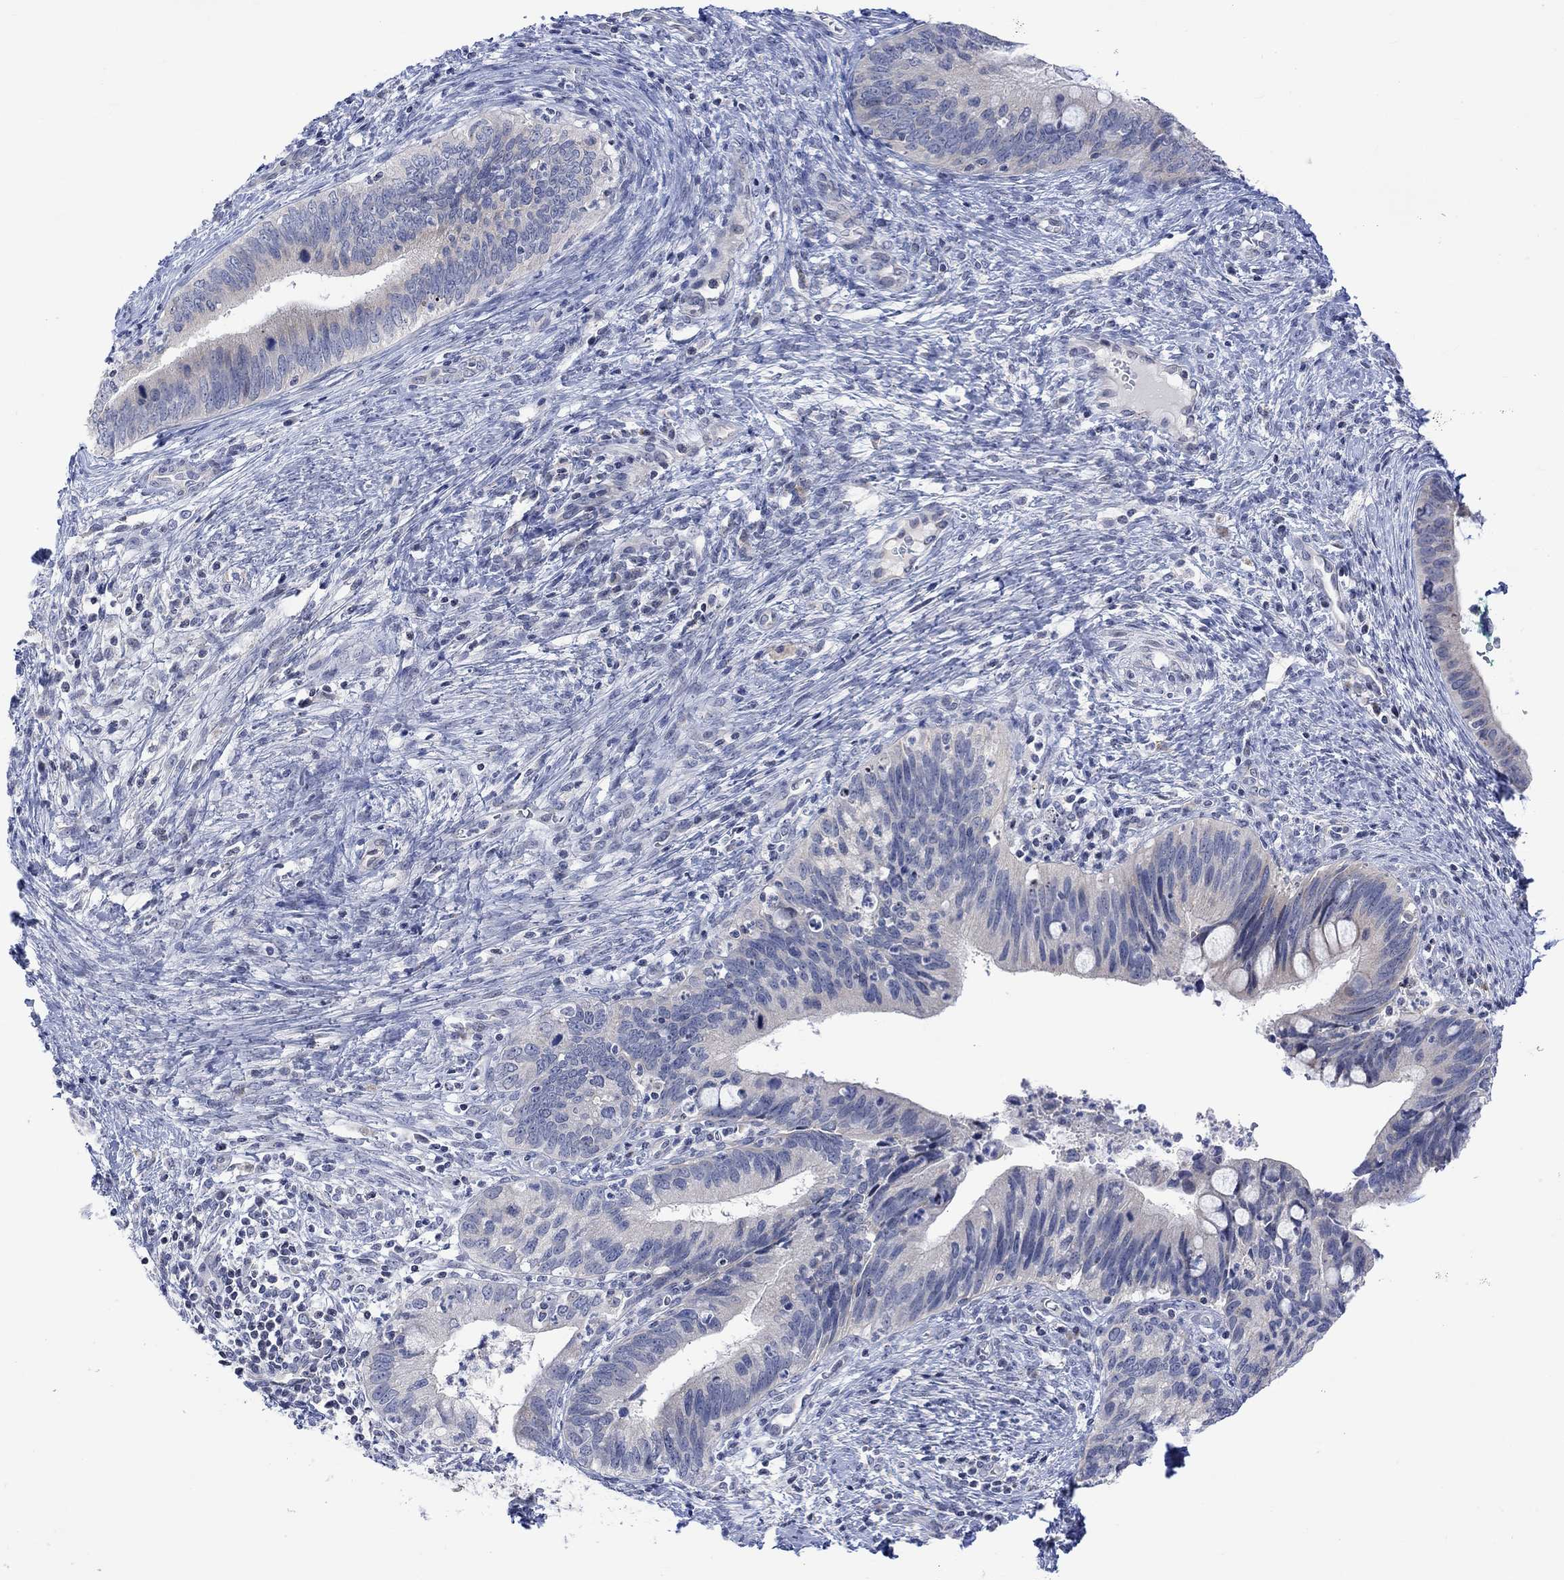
{"staining": {"intensity": "negative", "quantity": "none", "location": "none"}, "tissue": "cervical cancer", "cell_type": "Tumor cells", "image_type": "cancer", "snomed": [{"axis": "morphology", "description": "Adenocarcinoma, NOS"}, {"axis": "topography", "description": "Cervix"}], "caption": "High power microscopy image of an IHC micrograph of adenocarcinoma (cervical), revealing no significant expression in tumor cells.", "gene": "DCX", "patient": {"sex": "female", "age": 42}}